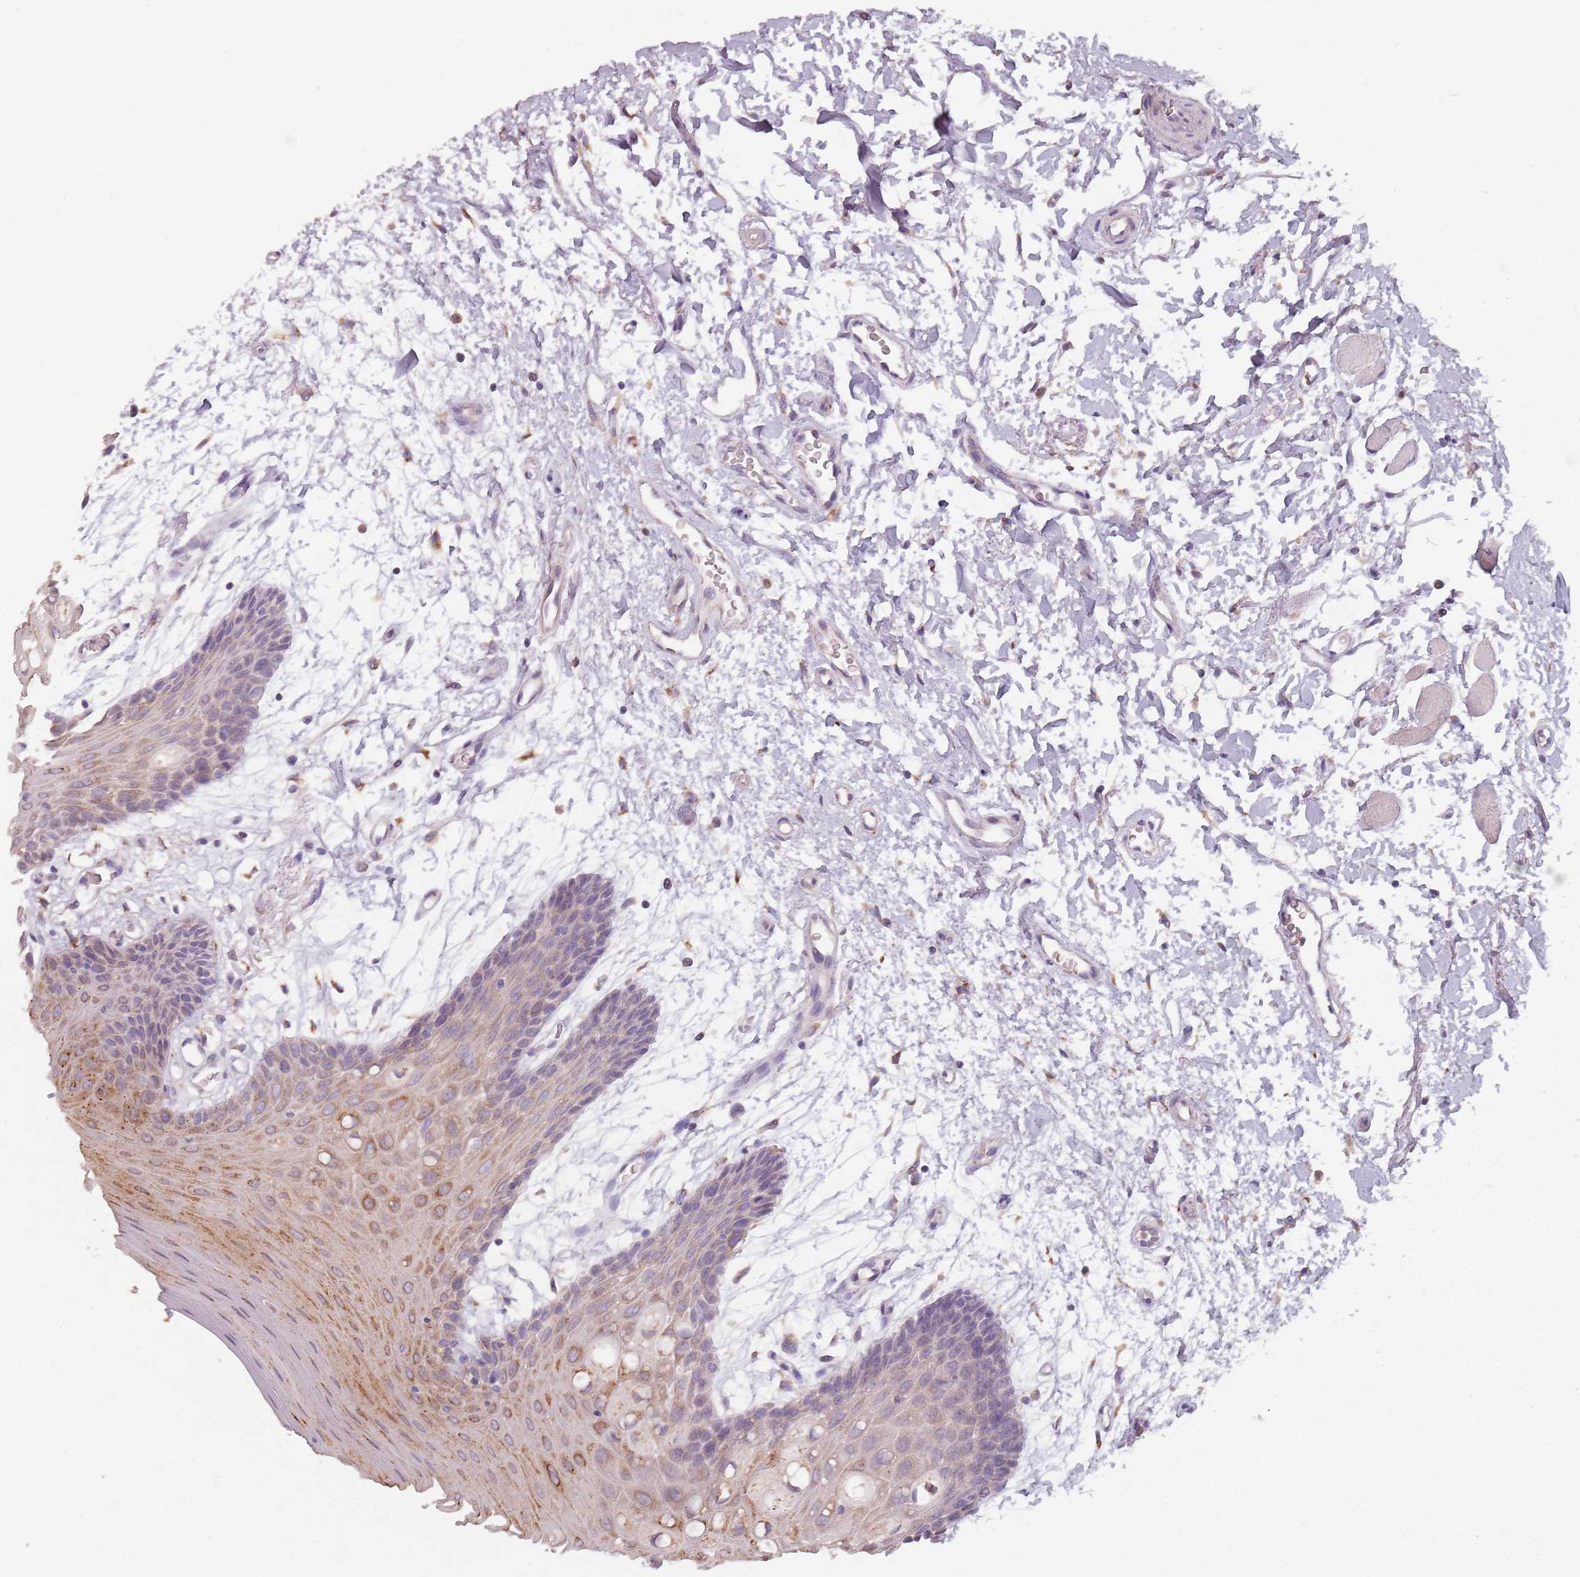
{"staining": {"intensity": "moderate", "quantity": ">75%", "location": "cytoplasmic/membranous"}, "tissue": "oral mucosa", "cell_type": "Squamous epithelial cells", "image_type": "normal", "snomed": [{"axis": "morphology", "description": "Normal tissue, NOS"}, {"axis": "topography", "description": "Skeletal muscle"}, {"axis": "topography", "description": "Oral tissue"}, {"axis": "topography", "description": "Salivary gland"}, {"axis": "topography", "description": "Peripheral nerve tissue"}], "caption": "Protein staining by immunohistochemistry shows moderate cytoplasmic/membranous staining in about >75% of squamous epithelial cells in normal oral mucosa.", "gene": "RPS9", "patient": {"sex": "male", "age": 54}}